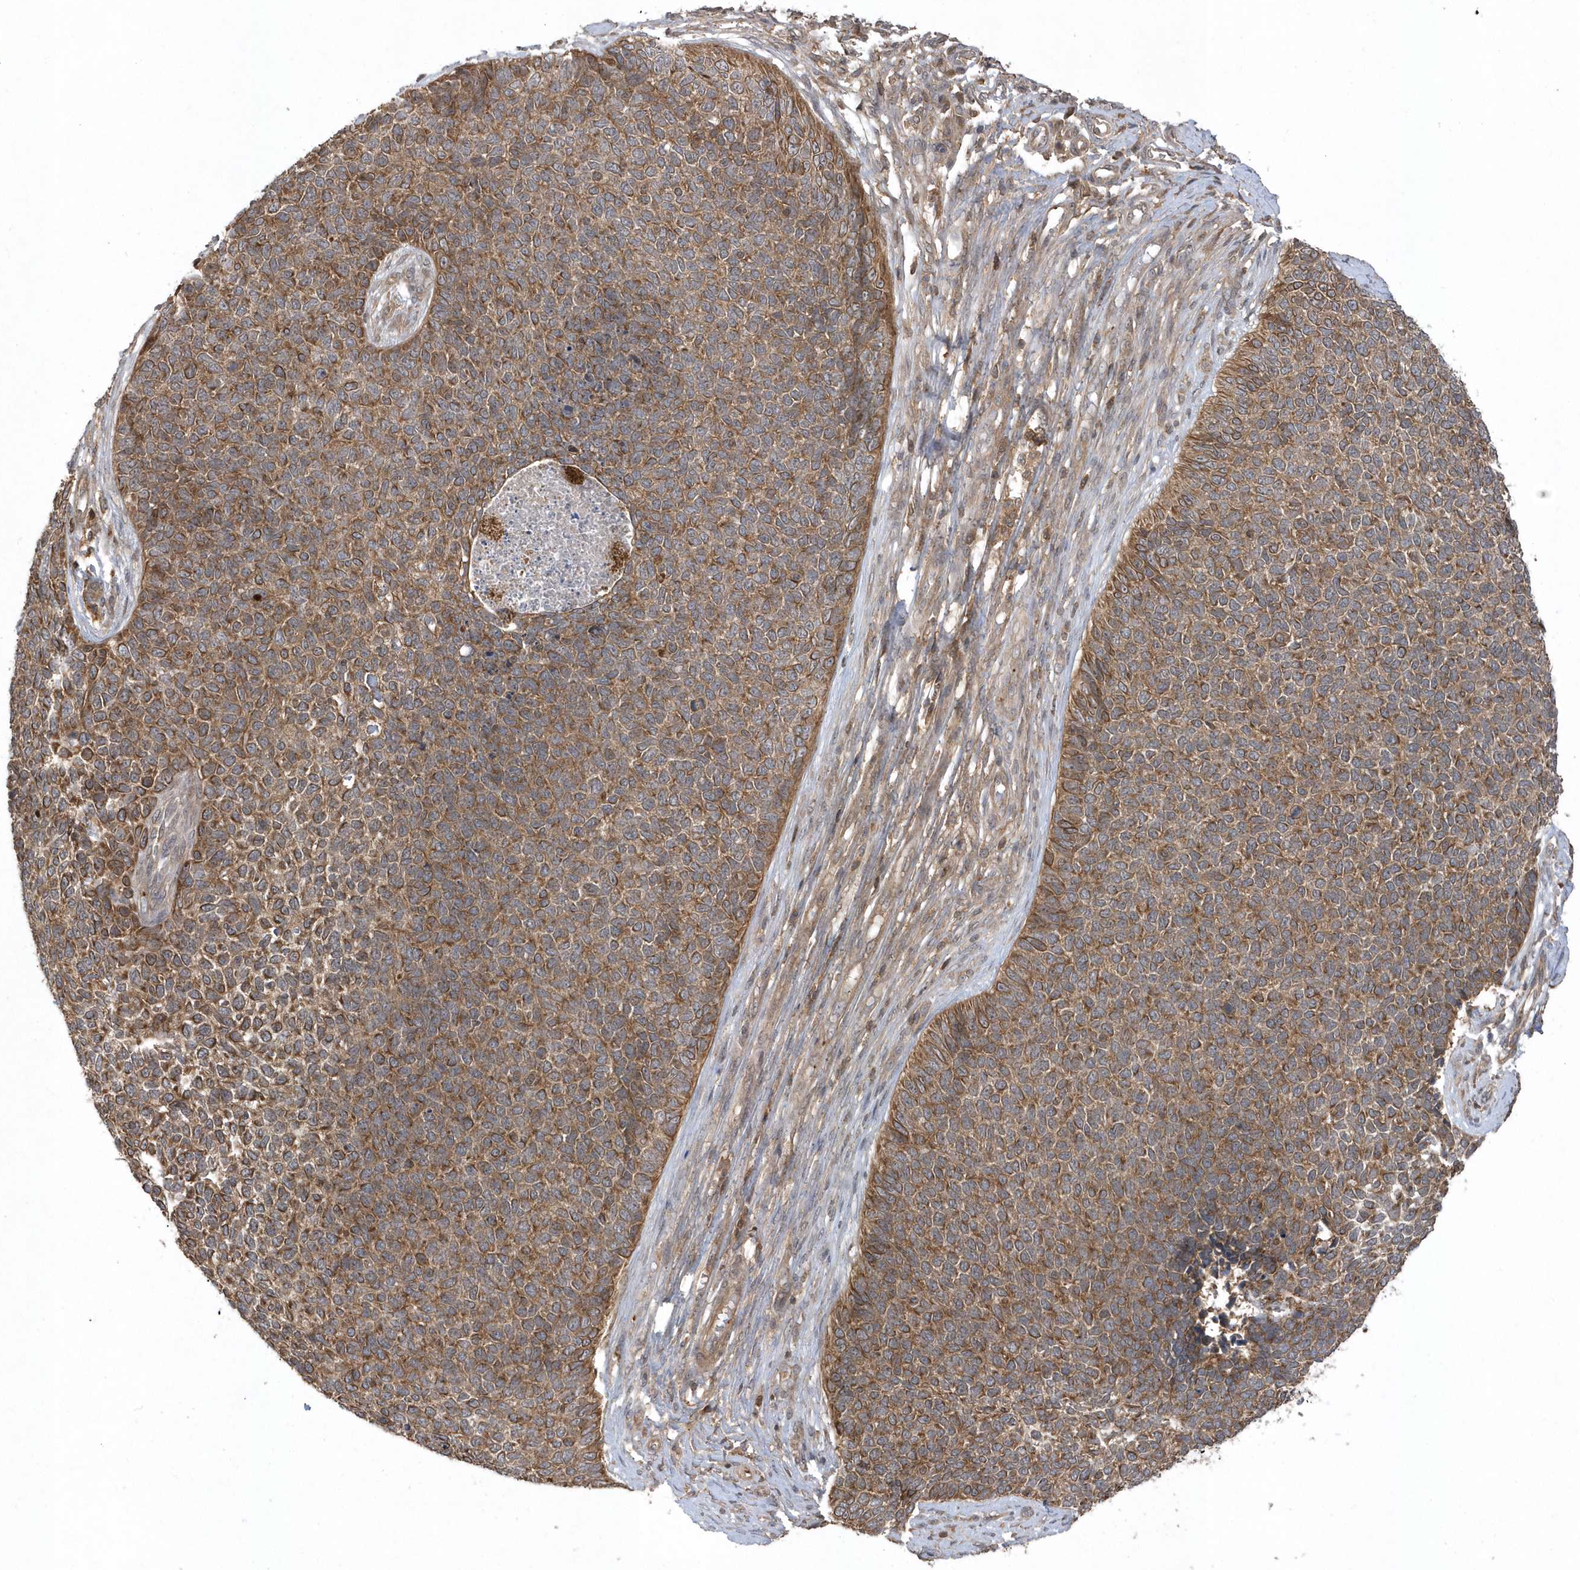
{"staining": {"intensity": "moderate", "quantity": ">75%", "location": "cytoplasmic/membranous"}, "tissue": "skin cancer", "cell_type": "Tumor cells", "image_type": "cancer", "snomed": [{"axis": "morphology", "description": "Basal cell carcinoma"}, {"axis": "topography", "description": "Skin"}], "caption": "Skin cancer stained with a protein marker displays moderate staining in tumor cells.", "gene": "ACYP1", "patient": {"sex": "female", "age": 84}}